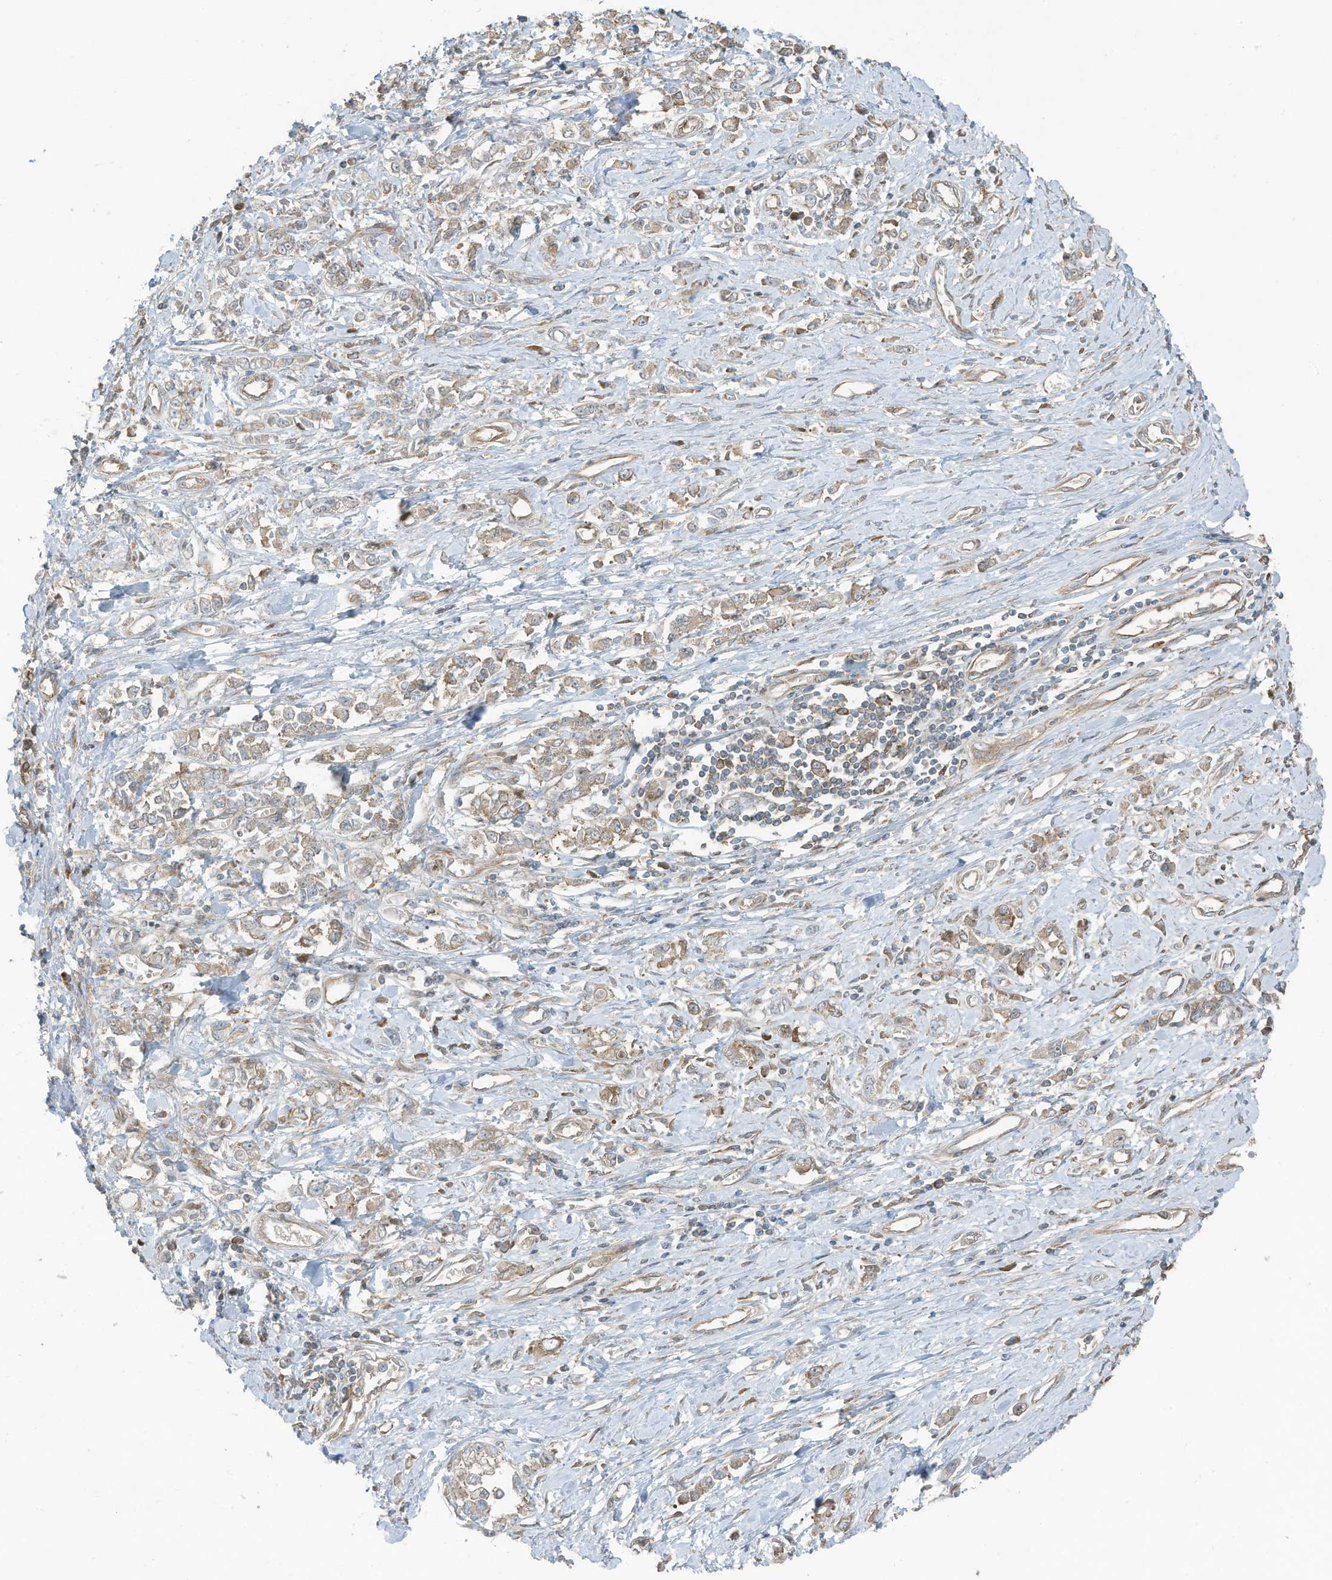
{"staining": {"intensity": "weak", "quantity": "25%-75%", "location": "cytoplasmic/membranous"}, "tissue": "stomach cancer", "cell_type": "Tumor cells", "image_type": "cancer", "snomed": [{"axis": "morphology", "description": "Adenocarcinoma, NOS"}, {"axis": "topography", "description": "Stomach"}], "caption": "Immunohistochemical staining of human stomach adenocarcinoma displays low levels of weak cytoplasmic/membranous protein positivity in about 25%-75% of tumor cells.", "gene": "OLA1", "patient": {"sex": "female", "age": 76}}